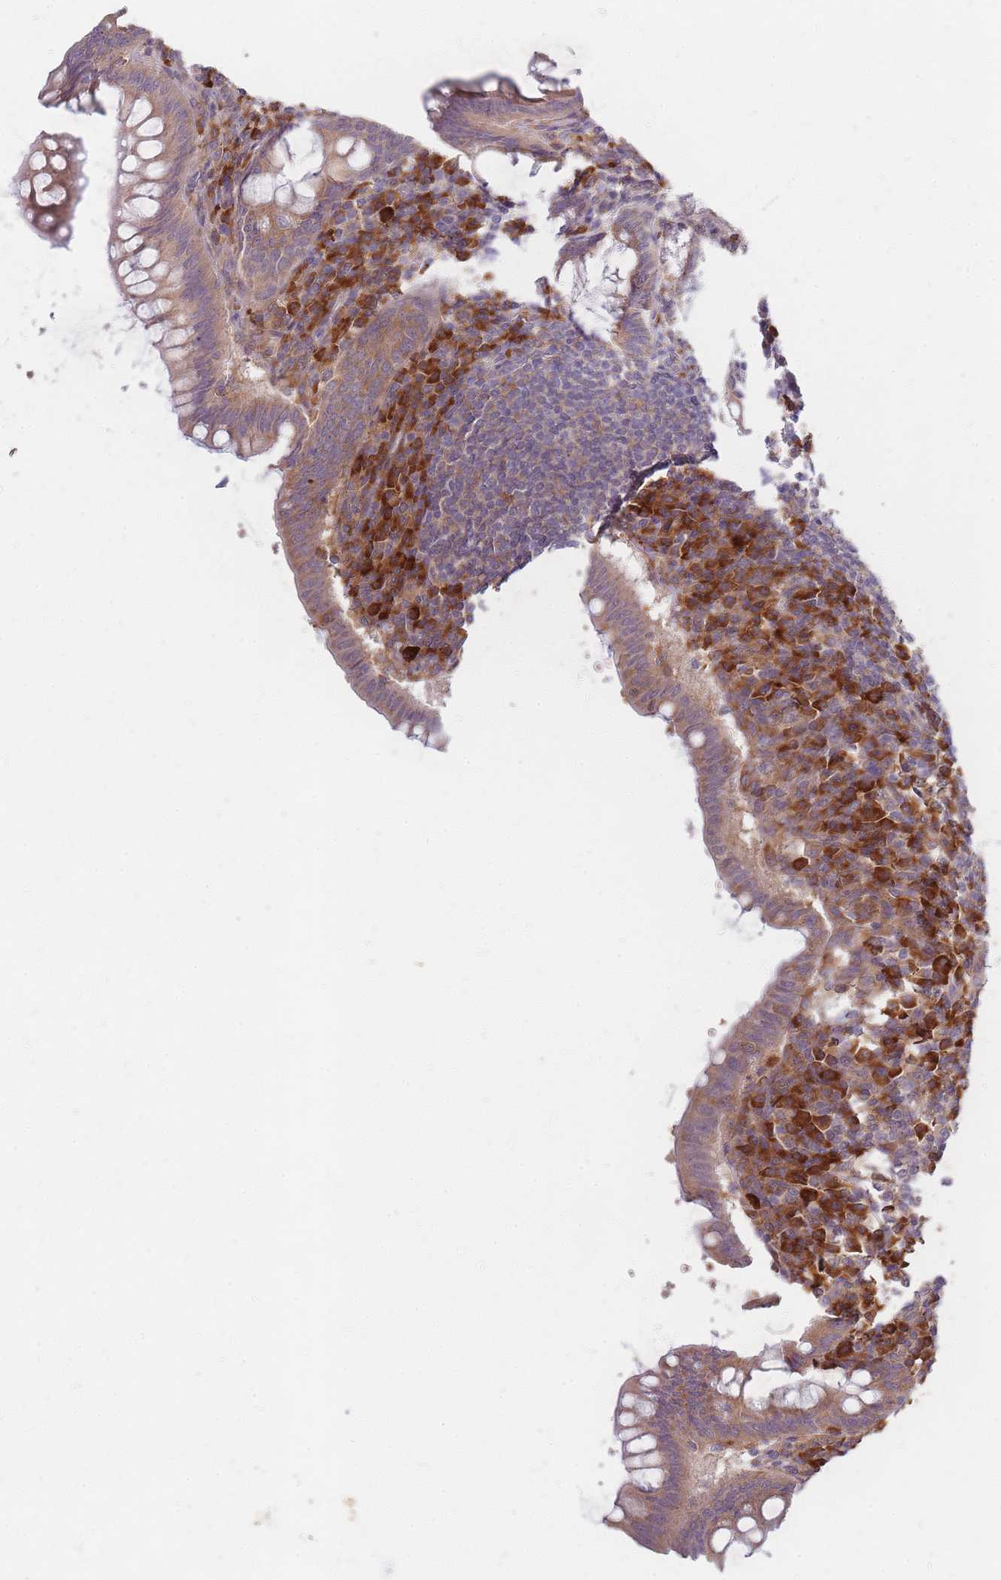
{"staining": {"intensity": "moderate", "quantity": ">75%", "location": "cytoplasmic/membranous"}, "tissue": "appendix", "cell_type": "Glandular cells", "image_type": "normal", "snomed": [{"axis": "morphology", "description": "Normal tissue, NOS"}, {"axis": "topography", "description": "Appendix"}], "caption": "Immunohistochemistry (IHC) of unremarkable appendix reveals medium levels of moderate cytoplasmic/membranous expression in about >75% of glandular cells.", "gene": "SMIM14", "patient": {"sex": "female", "age": 33}}